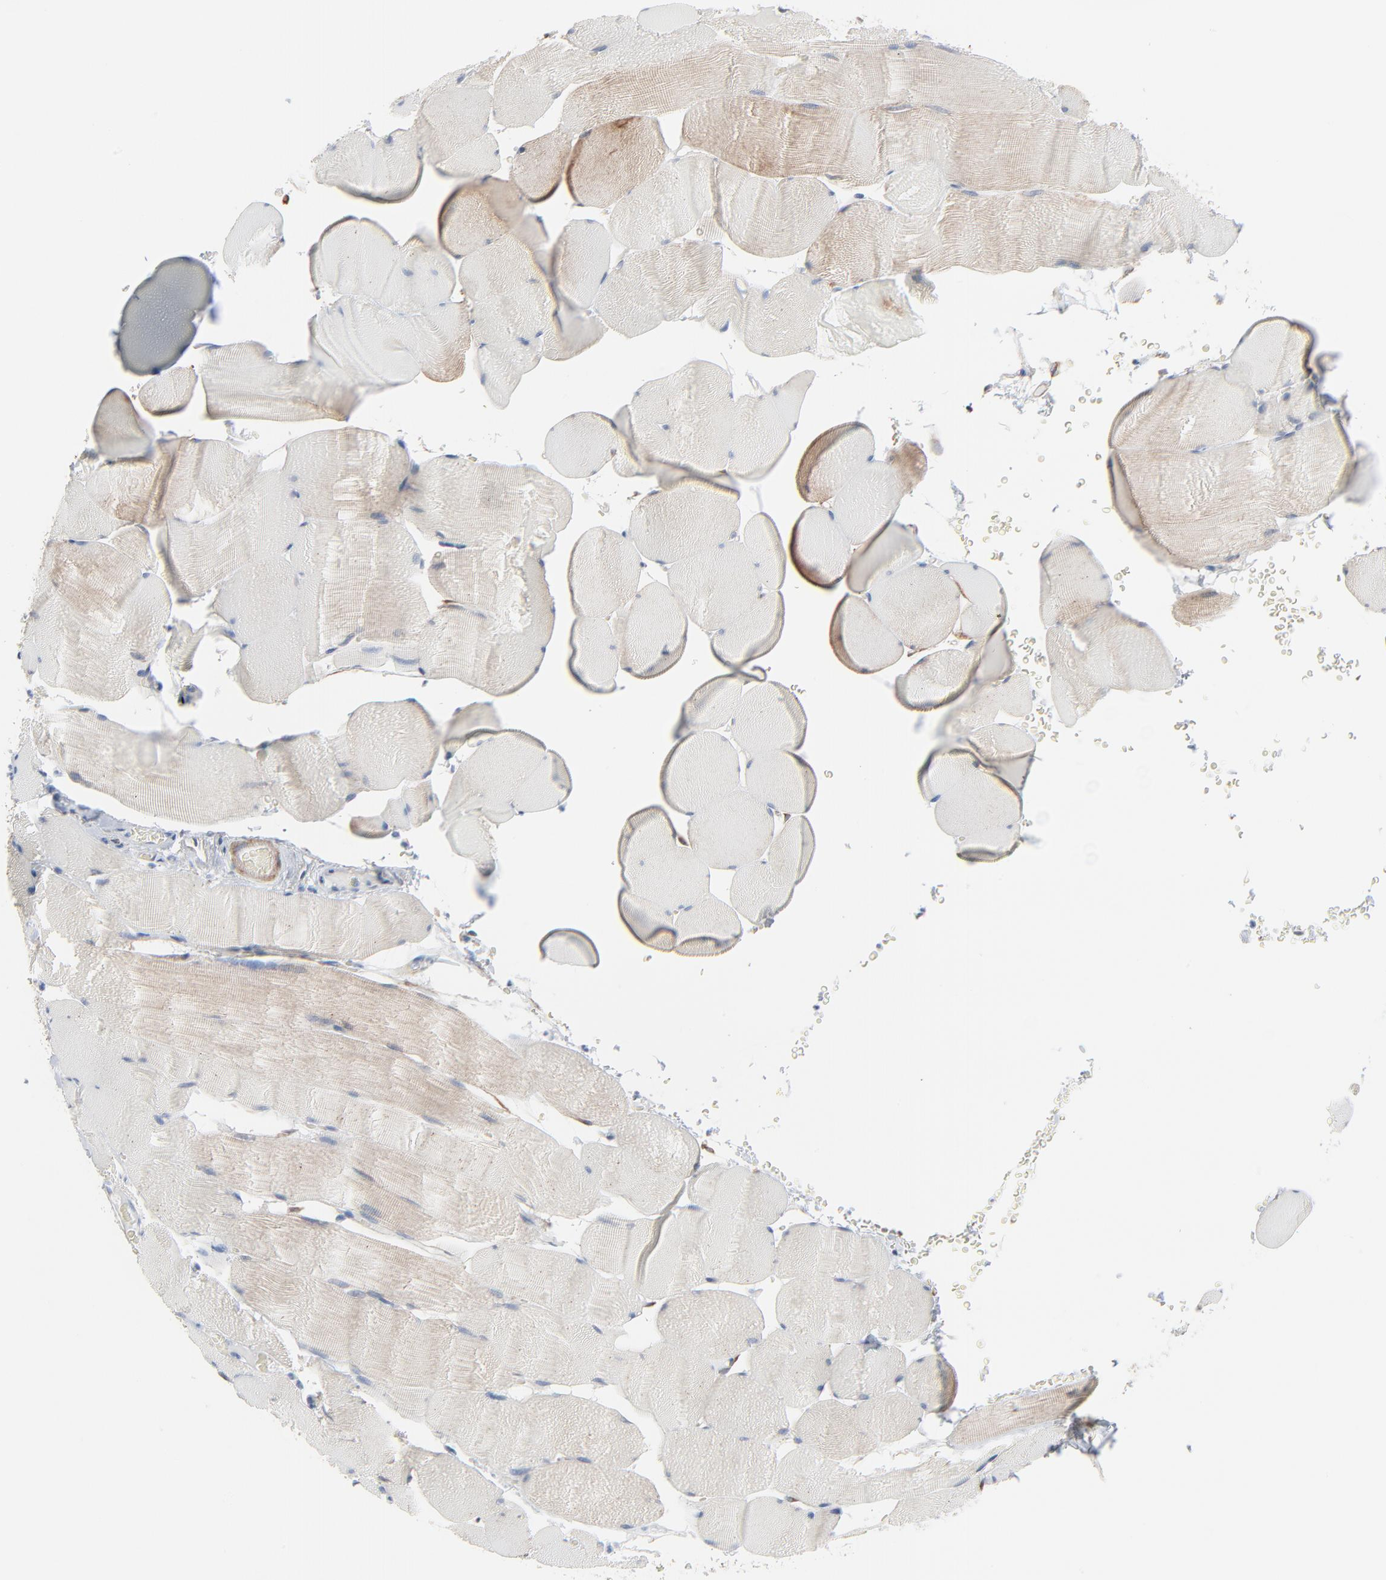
{"staining": {"intensity": "weak", "quantity": "25%-75%", "location": "cytoplasmic/membranous"}, "tissue": "skeletal muscle", "cell_type": "Myocytes", "image_type": "normal", "snomed": [{"axis": "morphology", "description": "Normal tissue, NOS"}, {"axis": "topography", "description": "Skeletal muscle"}], "caption": "Immunohistochemical staining of normal skeletal muscle exhibits weak cytoplasmic/membranous protein positivity in about 25%-75% of myocytes.", "gene": "OPTN", "patient": {"sex": "male", "age": 62}}